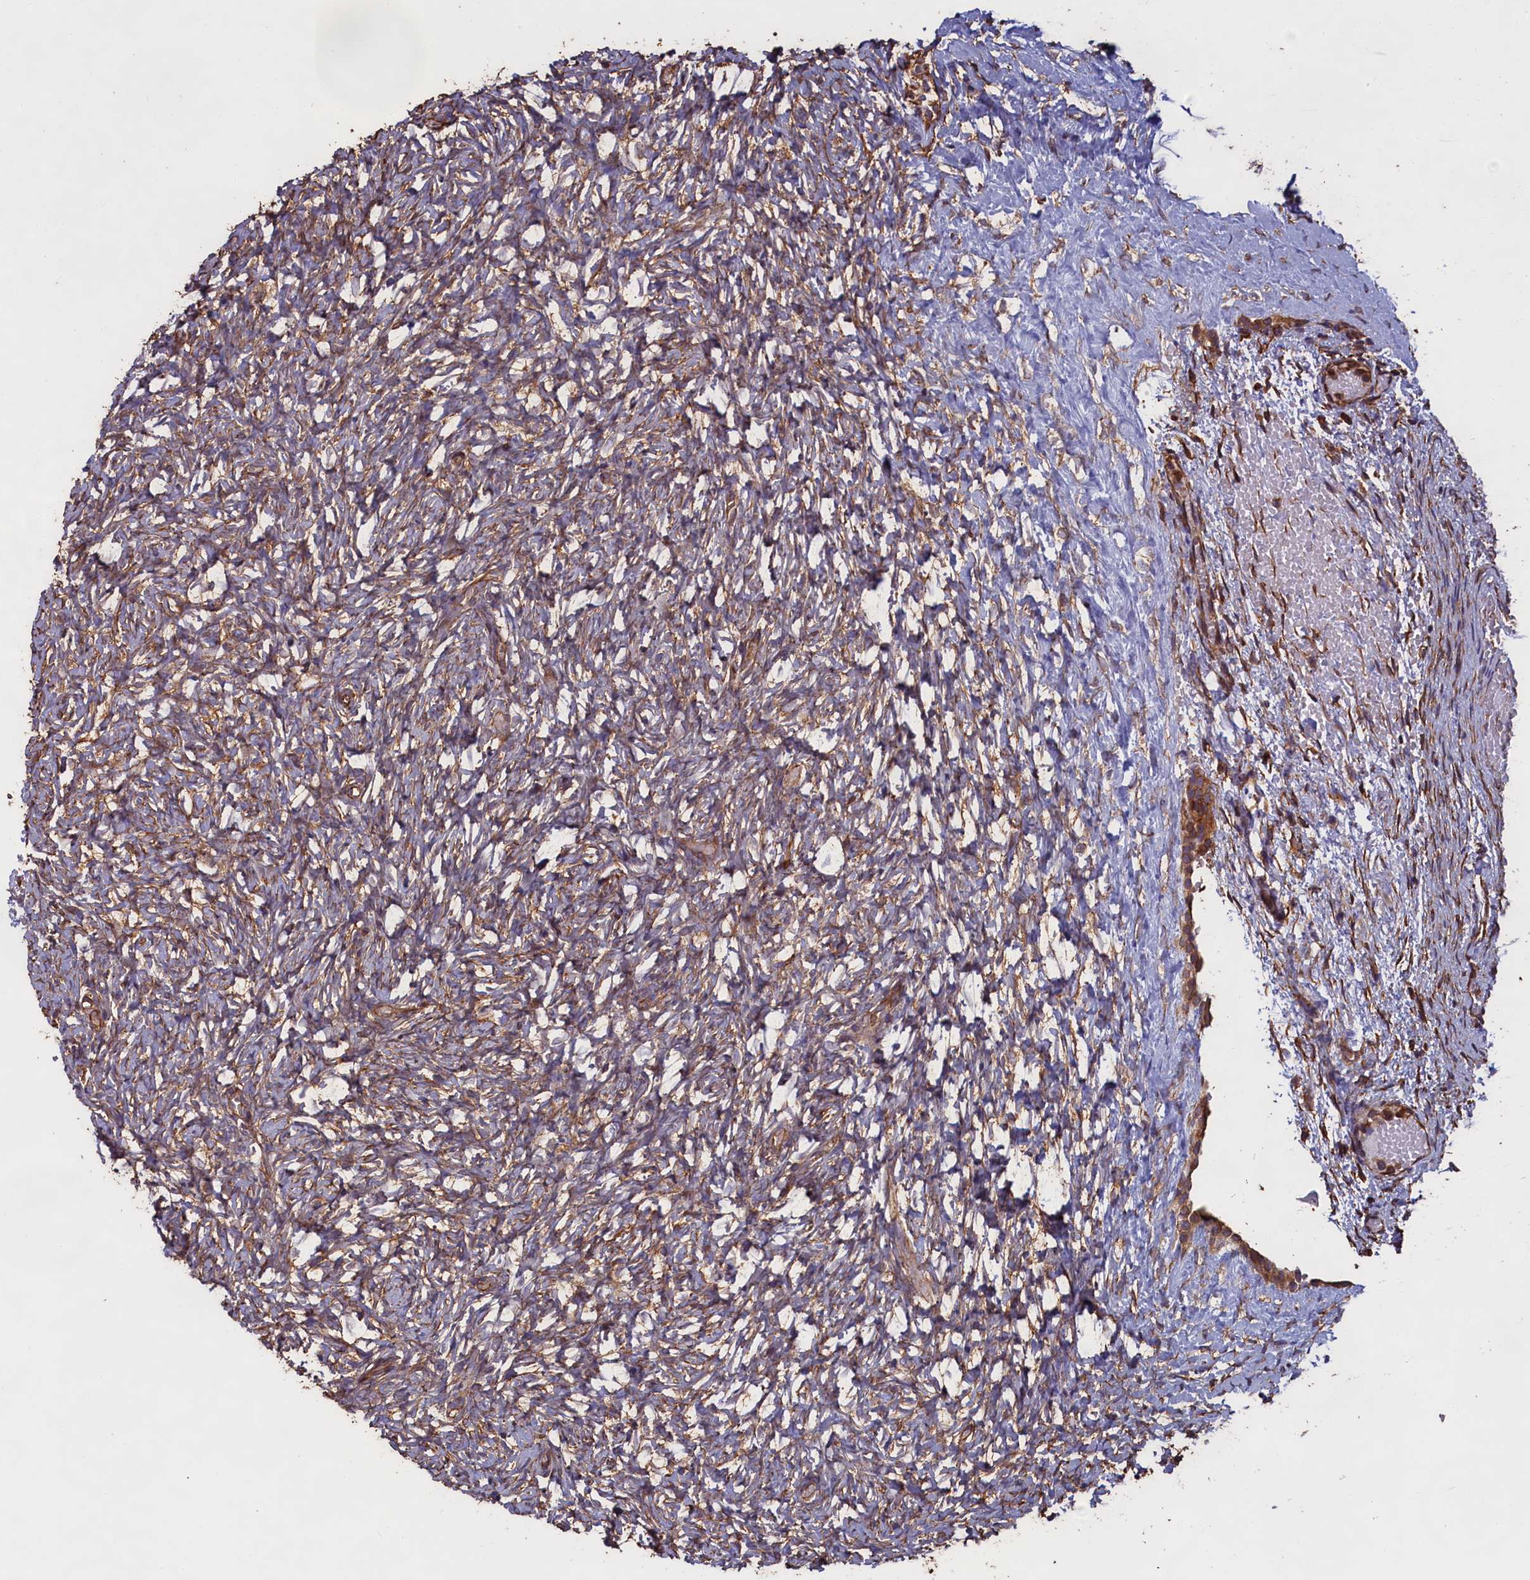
{"staining": {"intensity": "strong", "quantity": ">75%", "location": "cytoplasmic/membranous"}, "tissue": "ovary", "cell_type": "Follicle cells", "image_type": "normal", "snomed": [{"axis": "morphology", "description": "Normal tissue, NOS"}, {"axis": "topography", "description": "Ovary"}], "caption": "Ovary was stained to show a protein in brown. There is high levels of strong cytoplasmic/membranous staining in about >75% of follicle cells. (brown staining indicates protein expression, while blue staining denotes nuclei).", "gene": "CCDC124", "patient": {"sex": "female", "age": 35}}